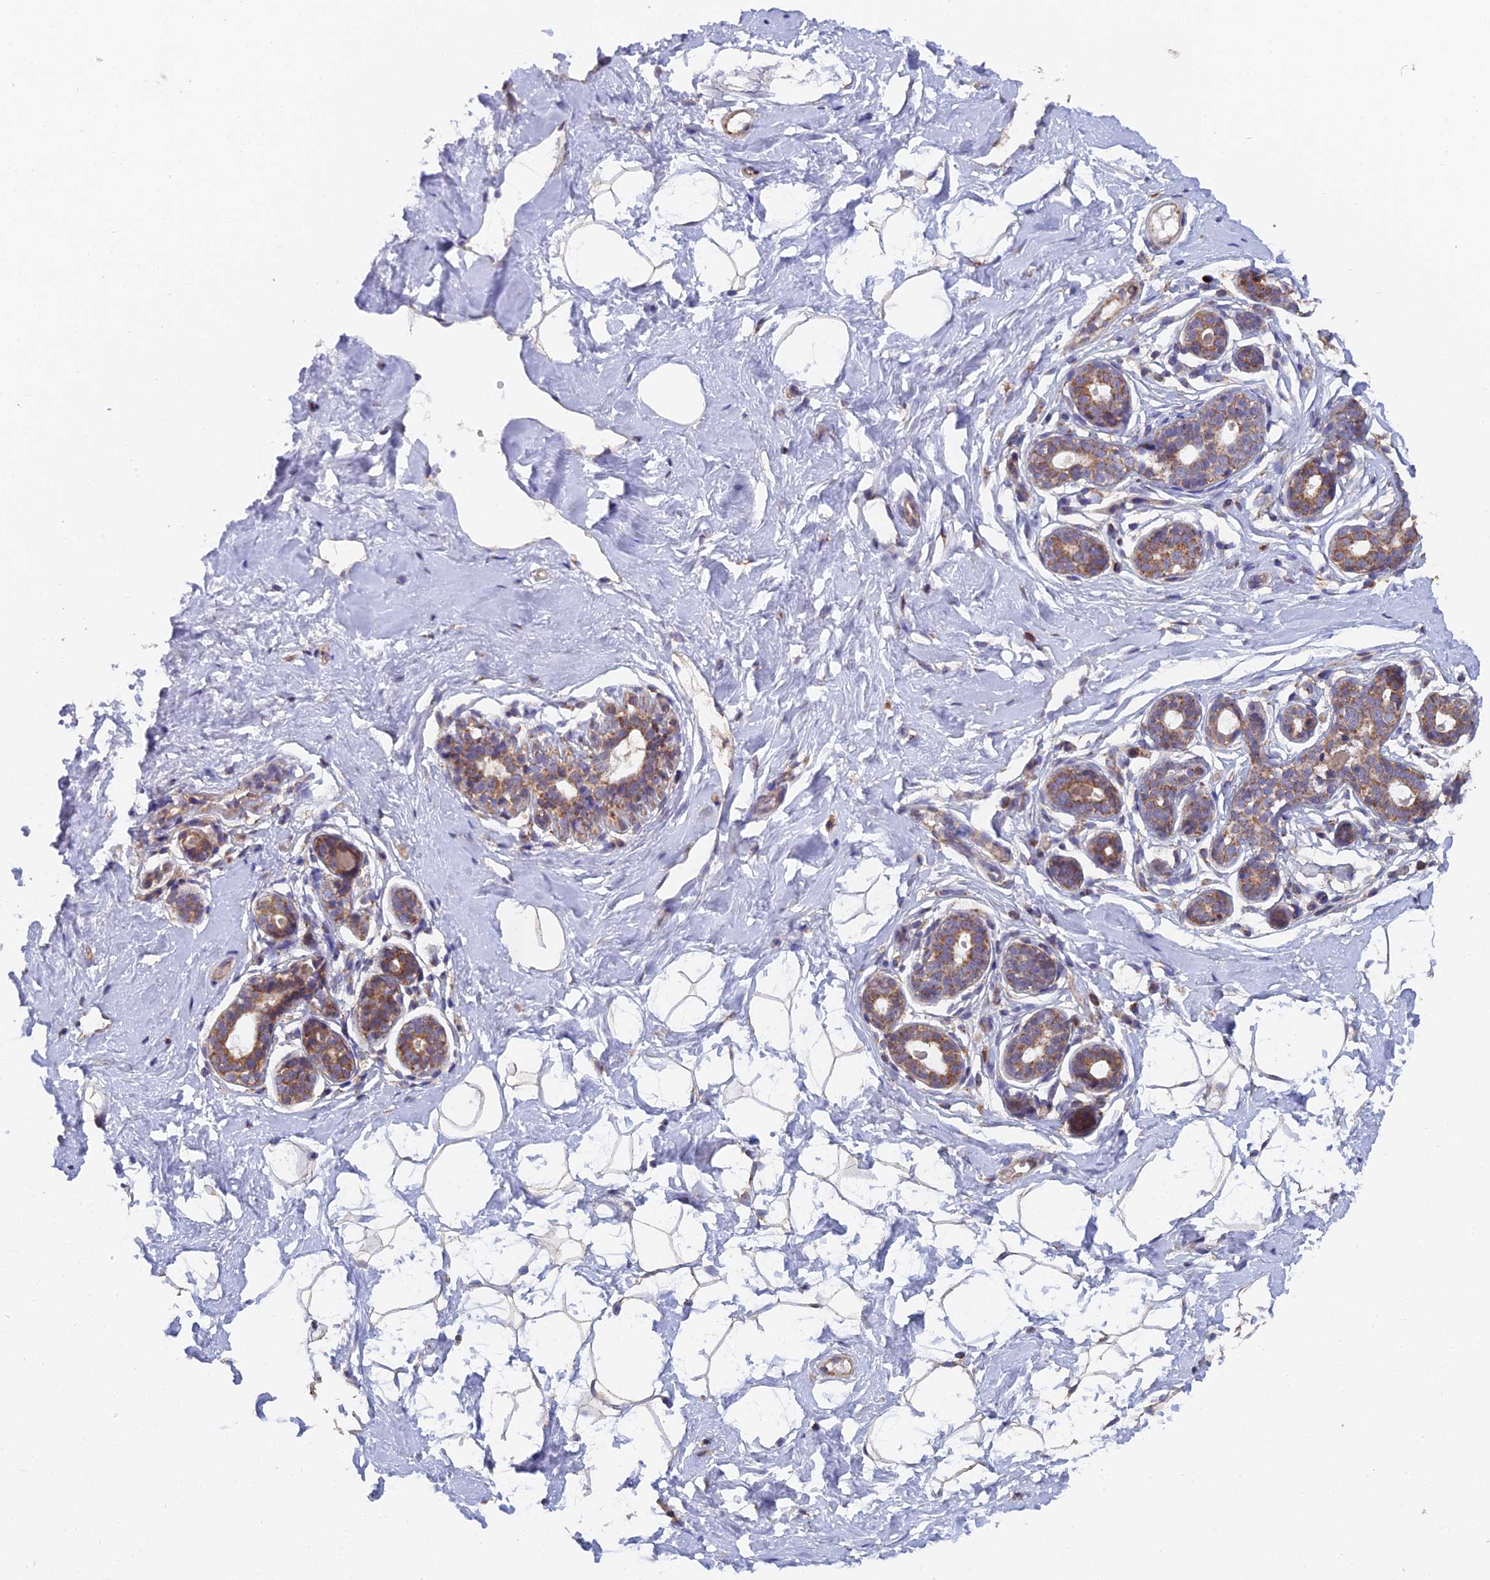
{"staining": {"intensity": "negative", "quantity": "none", "location": "none"}, "tissue": "breast", "cell_type": "Adipocytes", "image_type": "normal", "snomed": [{"axis": "morphology", "description": "Normal tissue, NOS"}, {"axis": "morphology", "description": "Adenoma, NOS"}, {"axis": "topography", "description": "Breast"}], "caption": "Immunohistochemical staining of unremarkable human breast reveals no significant expression in adipocytes.", "gene": "ECSIT", "patient": {"sex": "female", "age": 23}}